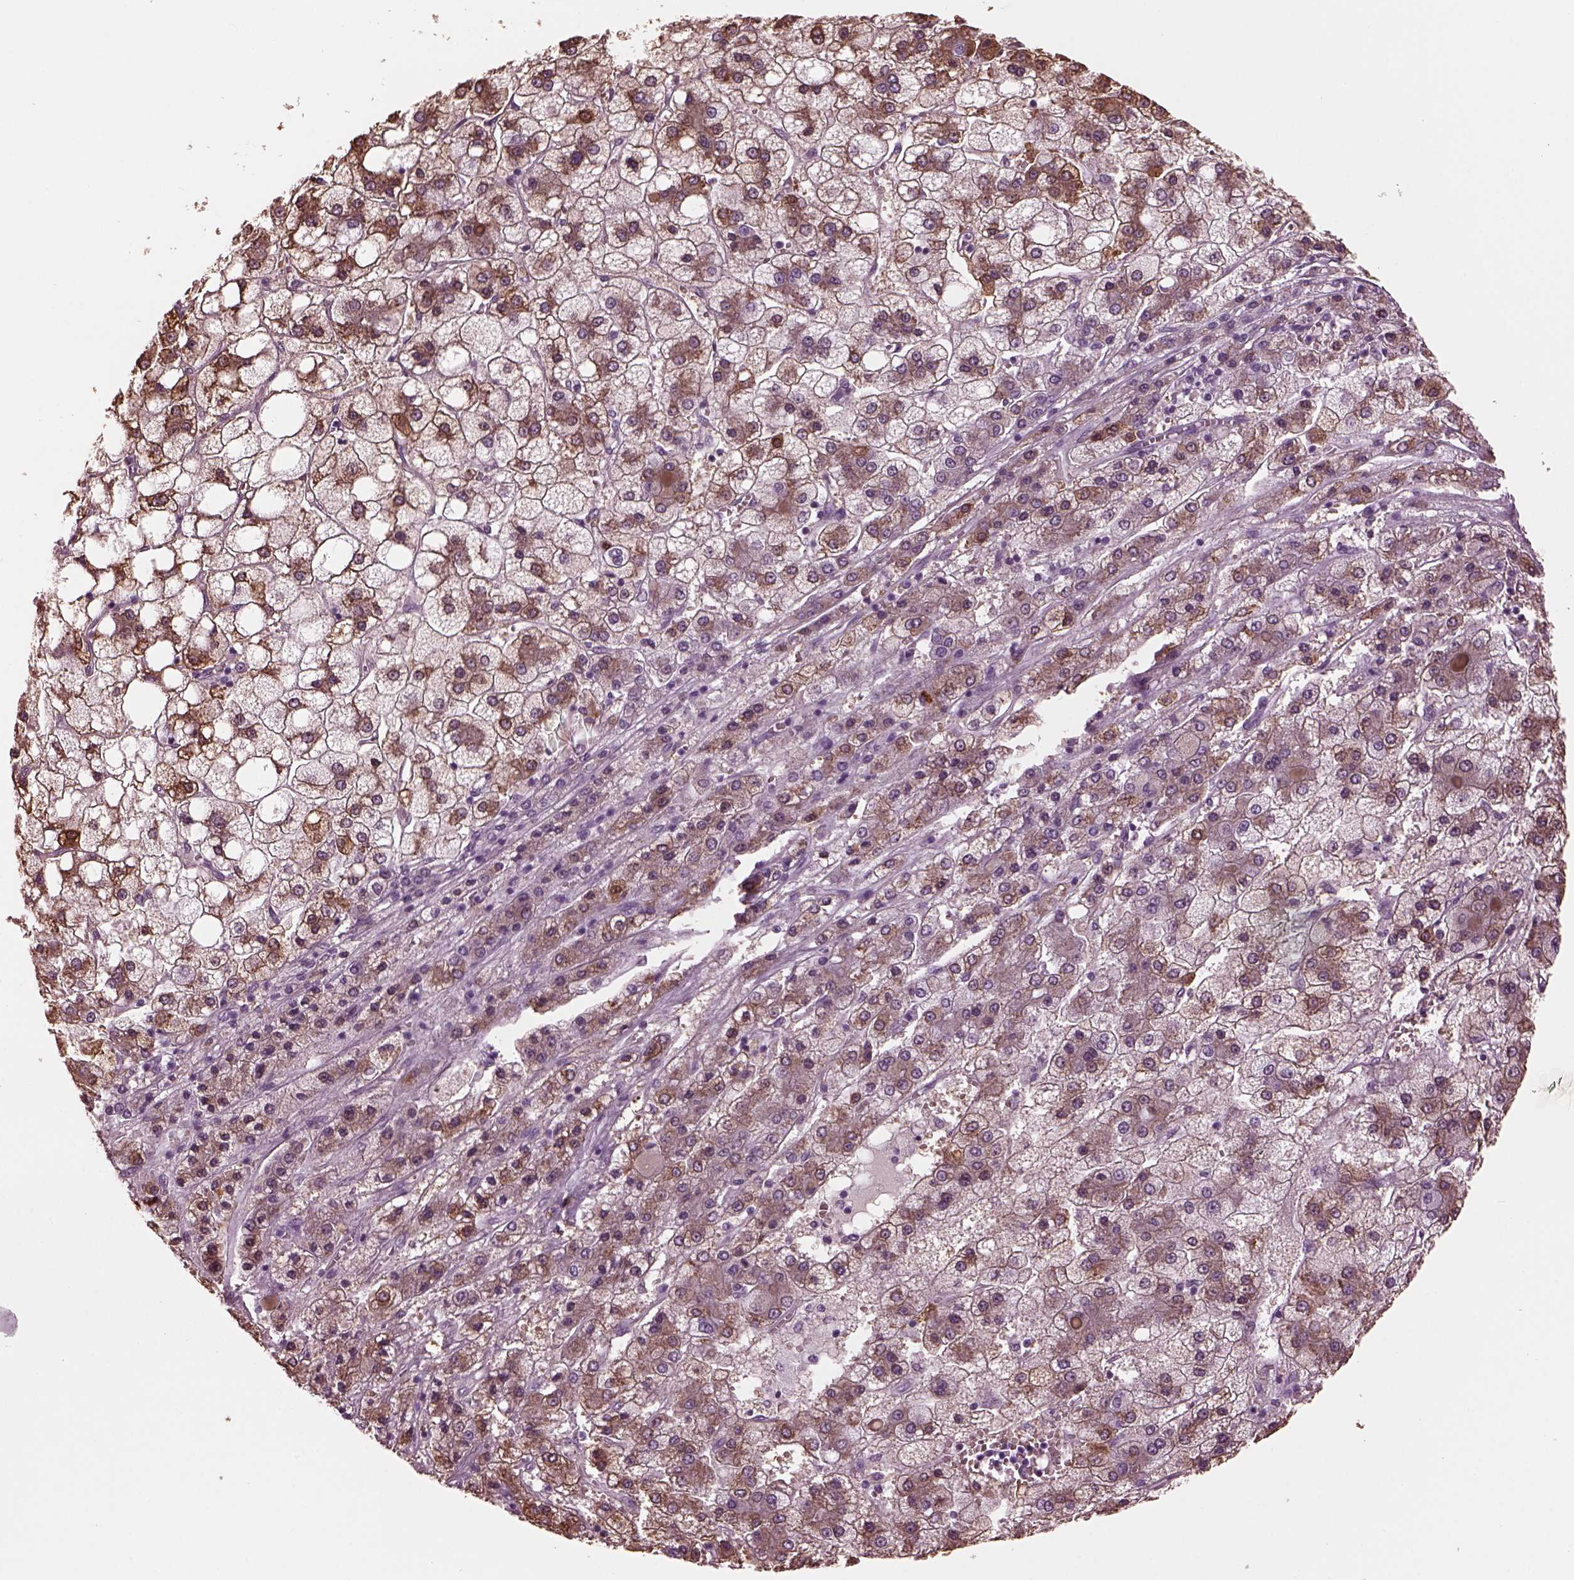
{"staining": {"intensity": "strong", "quantity": ">75%", "location": "cytoplasmic/membranous"}, "tissue": "liver cancer", "cell_type": "Tumor cells", "image_type": "cancer", "snomed": [{"axis": "morphology", "description": "Carcinoma, Hepatocellular, NOS"}, {"axis": "topography", "description": "Liver"}], "caption": "Protein analysis of hepatocellular carcinoma (liver) tissue demonstrates strong cytoplasmic/membranous positivity in about >75% of tumor cells.", "gene": "SLC6A17", "patient": {"sex": "male", "age": 73}}